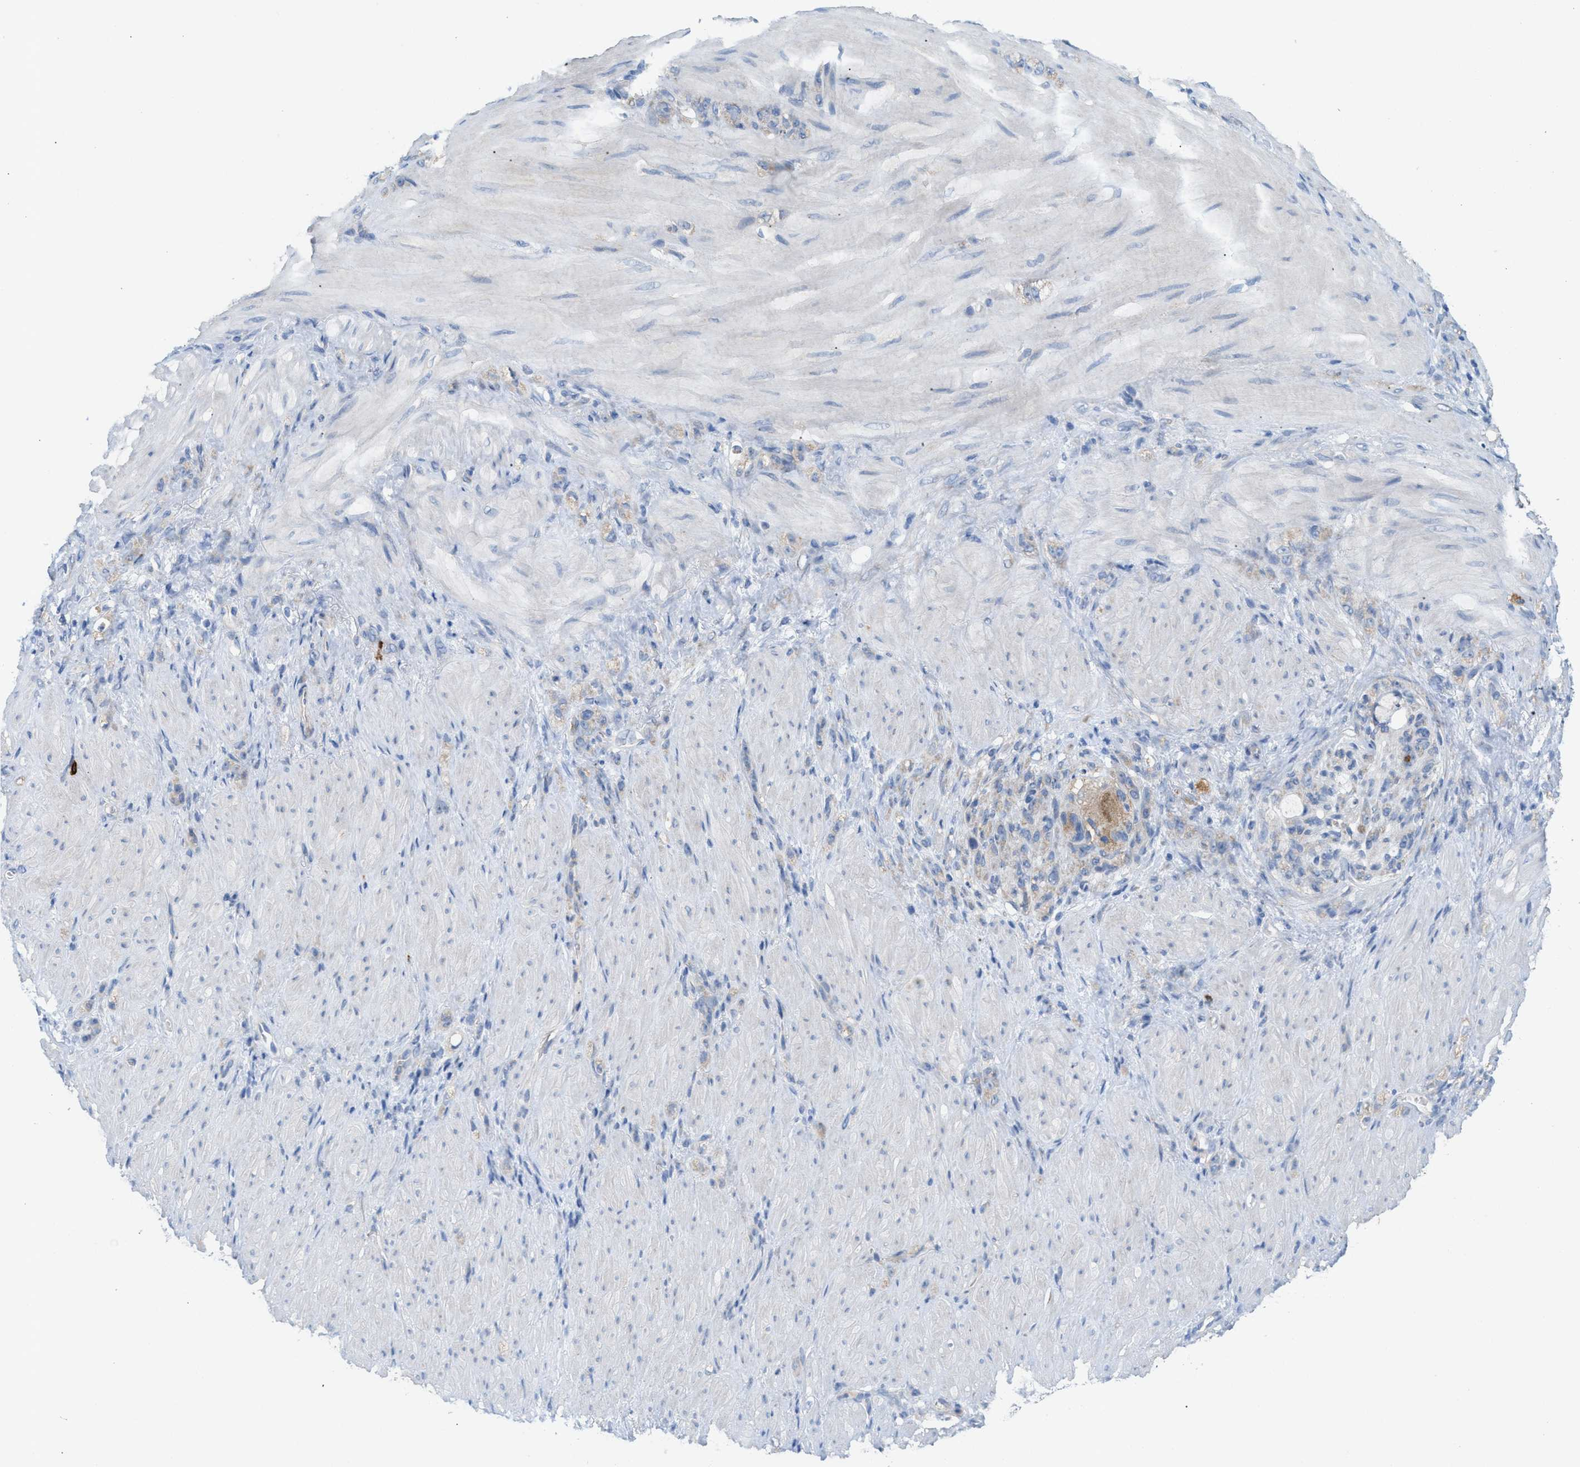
{"staining": {"intensity": "weak", "quantity": "<25%", "location": "cytoplasmic/membranous"}, "tissue": "stomach cancer", "cell_type": "Tumor cells", "image_type": "cancer", "snomed": [{"axis": "morphology", "description": "Normal tissue, NOS"}, {"axis": "morphology", "description": "Adenocarcinoma, NOS"}, {"axis": "topography", "description": "Stomach"}], "caption": "Immunohistochemistry (IHC) image of neoplastic tissue: stomach cancer stained with DAB (3,3'-diaminobenzidine) demonstrates no significant protein positivity in tumor cells.", "gene": "DYNC2I1", "patient": {"sex": "male", "age": 82}}